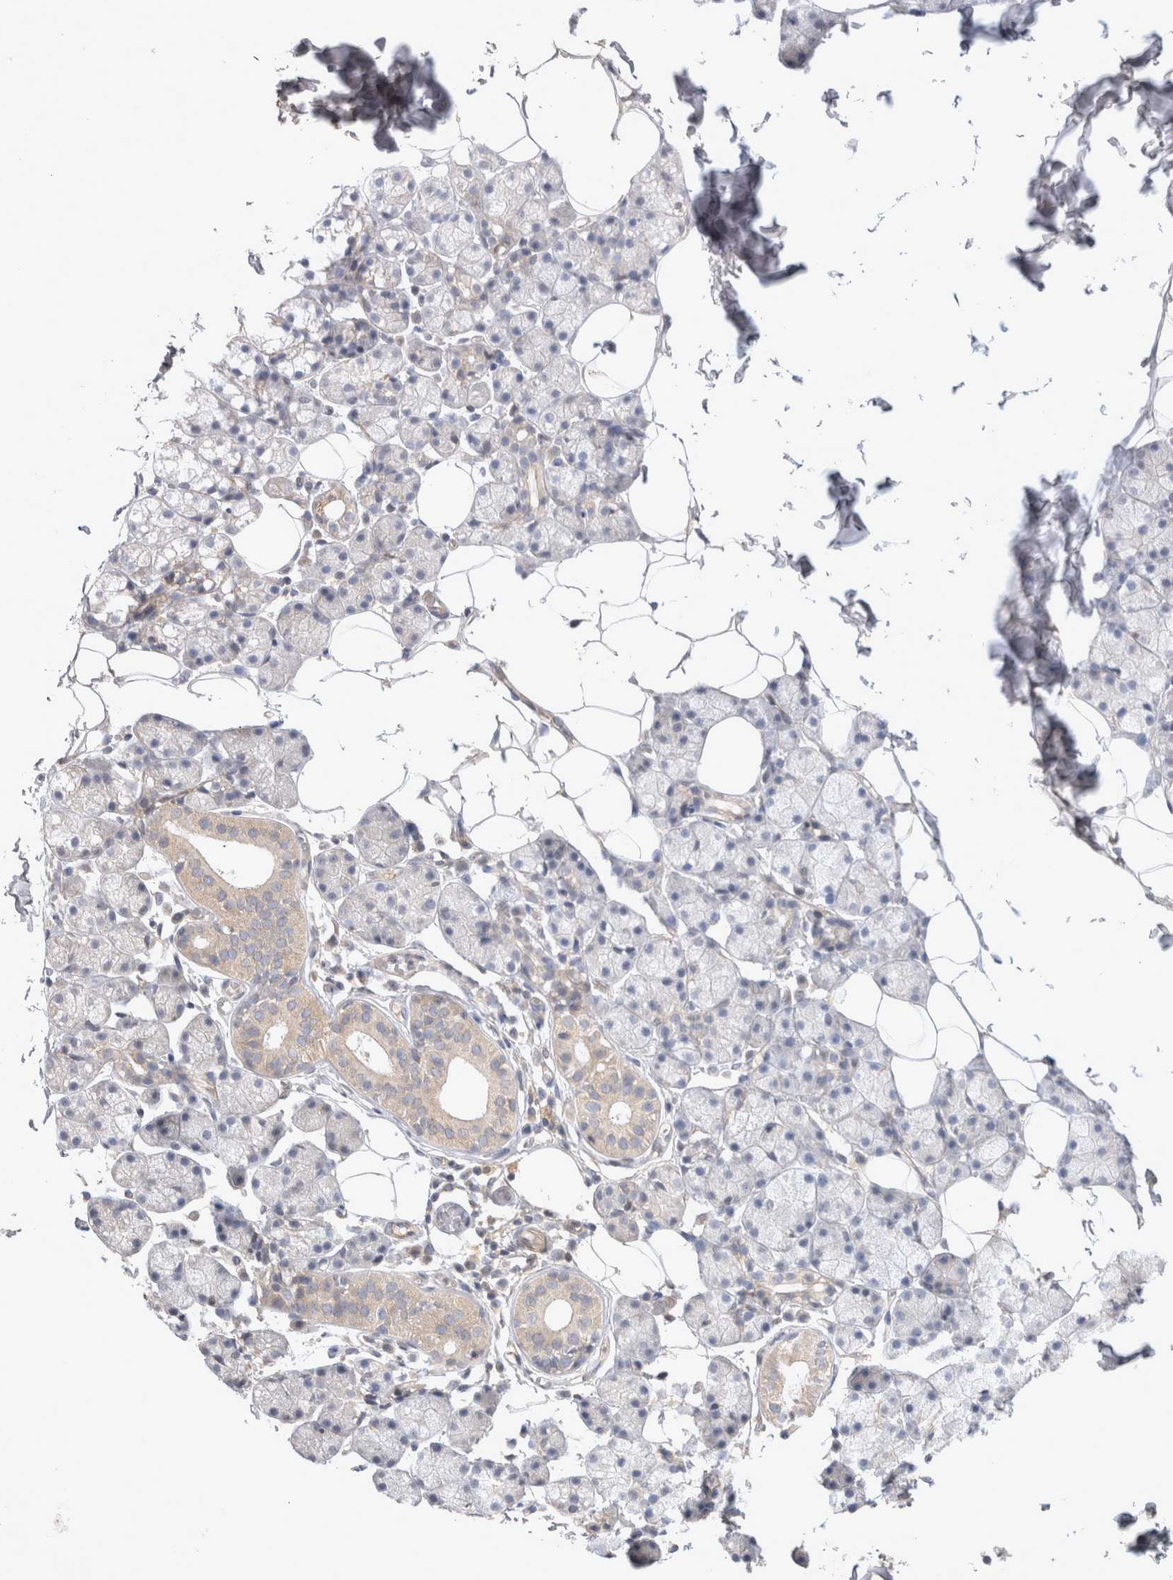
{"staining": {"intensity": "weak", "quantity": "25%-75%", "location": "cytoplasmic/membranous"}, "tissue": "salivary gland", "cell_type": "Glandular cells", "image_type": "normal", "snomed": [{"axis": "morphology", "description": "Normal tissue, NOS"}, {"axis": "topography", "description": "Salivary gland"}], "caption": "This photomicrograph displays immunohistochemistry staining of unremarkable human salivary gland, with low weak cytoplasmic/membranous staining in approximately 25%-75% of glandular cells.", "gene": "SRD5A3", "patient": {"sex": "female", "age": 33}}